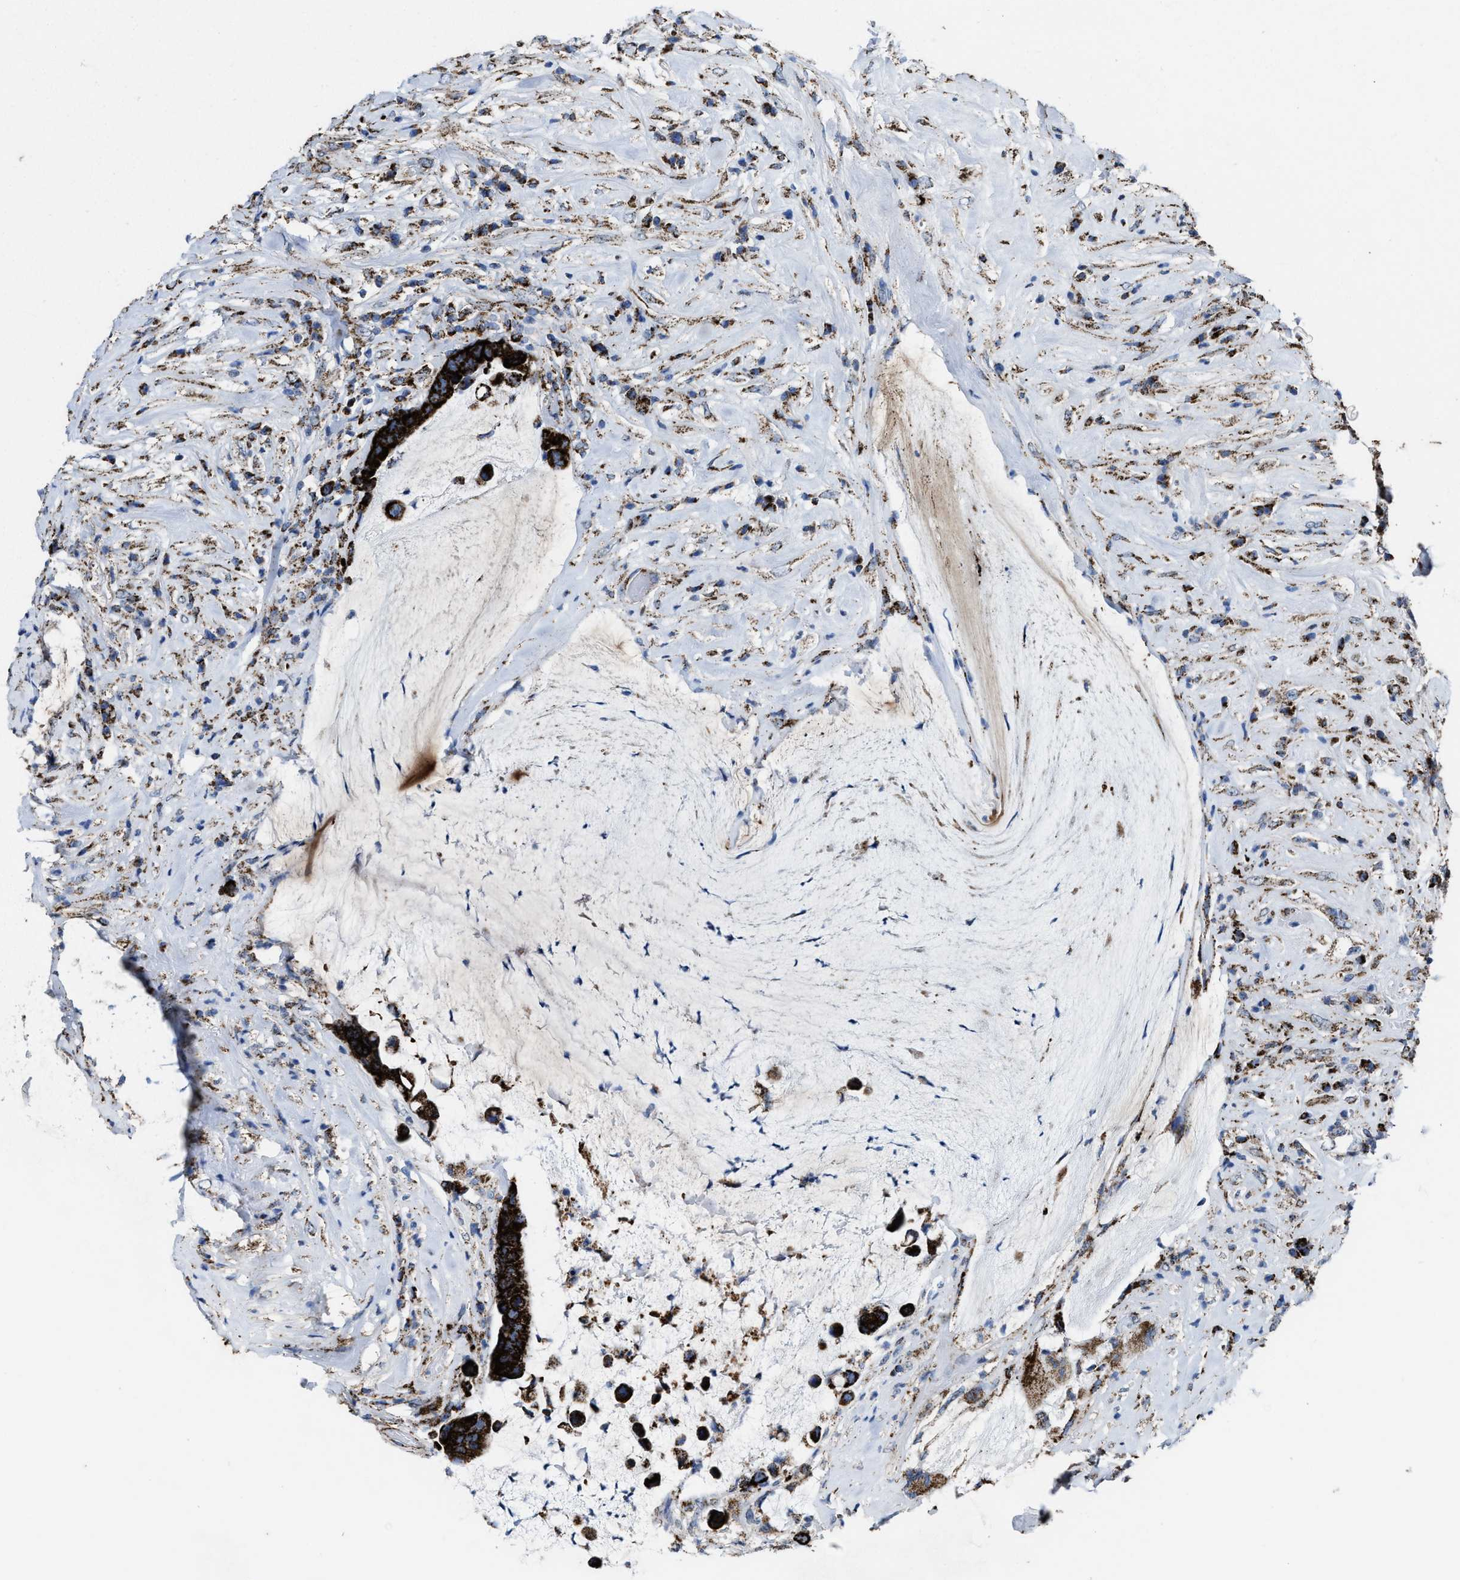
{"staining": {"intensity": "strong", "quantity": ">75%", "location": "cytoplasmic/membranous"}, "tissue": "colorectal cancer", "cell_type": "Tumor cells", "image_type": "cancer", "snomed": [{"axis": "morphology", "description": "Adenocarcinoma, NOS"}, {"axis": "topography", "description": "Rectum"}], "caption": "Colorectal adenocarcinoma was stained to show a protein in brown. There is high levels of strong cytoplasmic/membranous positivity in approximately >75% of tumor cells.", "gene": "ALDH1B1", "patient": {"sex": "female", "age": 89}}